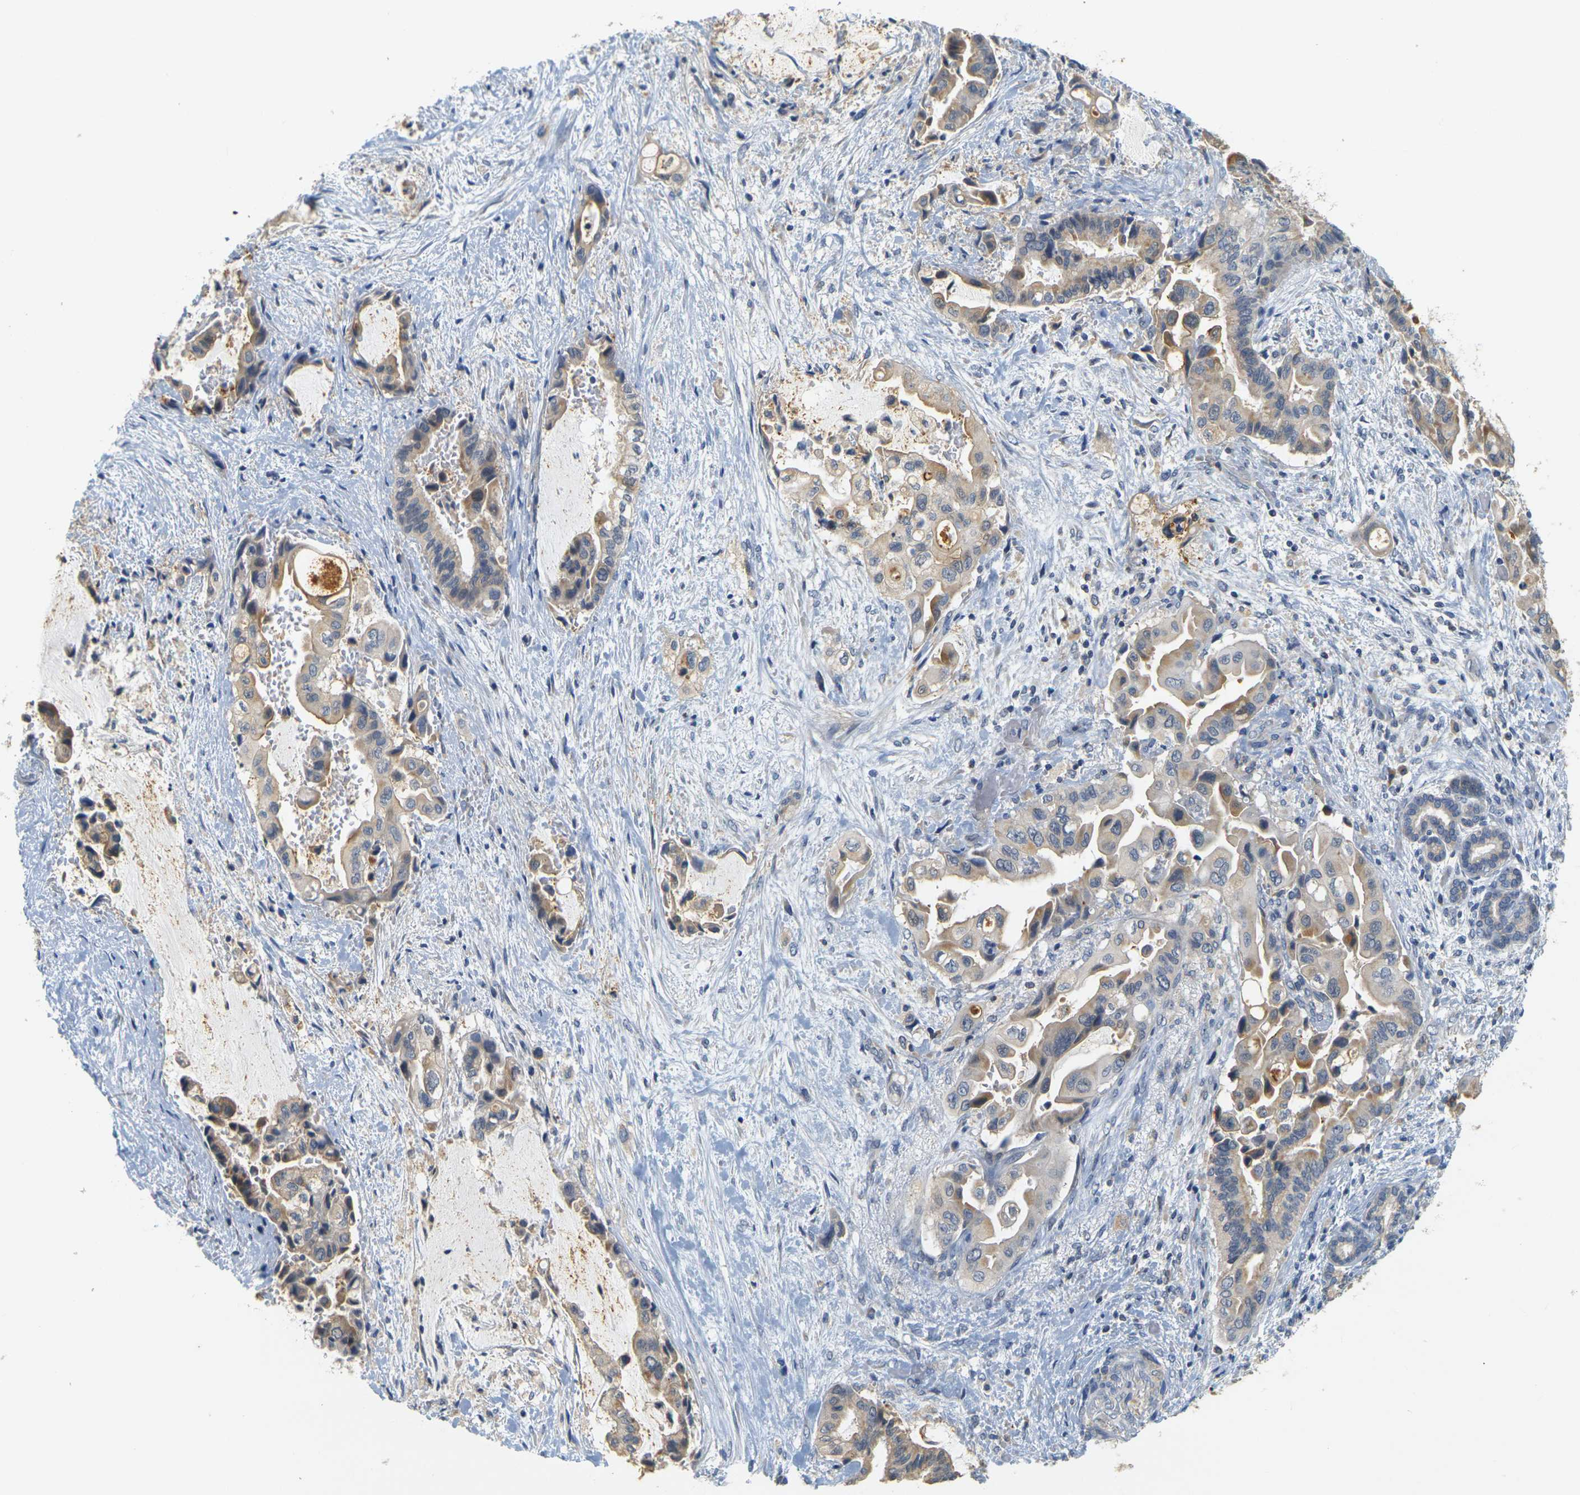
{"staining": {"intensity": "moderate", "quantity": "<25%", "location": "cytoplasmic/membranous"}, "tissue": "liver cancer", "cell_type": "Tumor cells", "image_type": "cancer", "snomed": [{"axis": "morphology", "description": "Cholangiocarcinoma"}, {"axis": "topography", "description": "Liver"}], "caption": "Immunohistochemical staining of human liver cancer shows low levels of moderate cytoplasmic/membranous protein positivity in approximately <25% of tumor cells.", "gene": "GDAP1", "patient": {"sex": "female", "age": 61}}